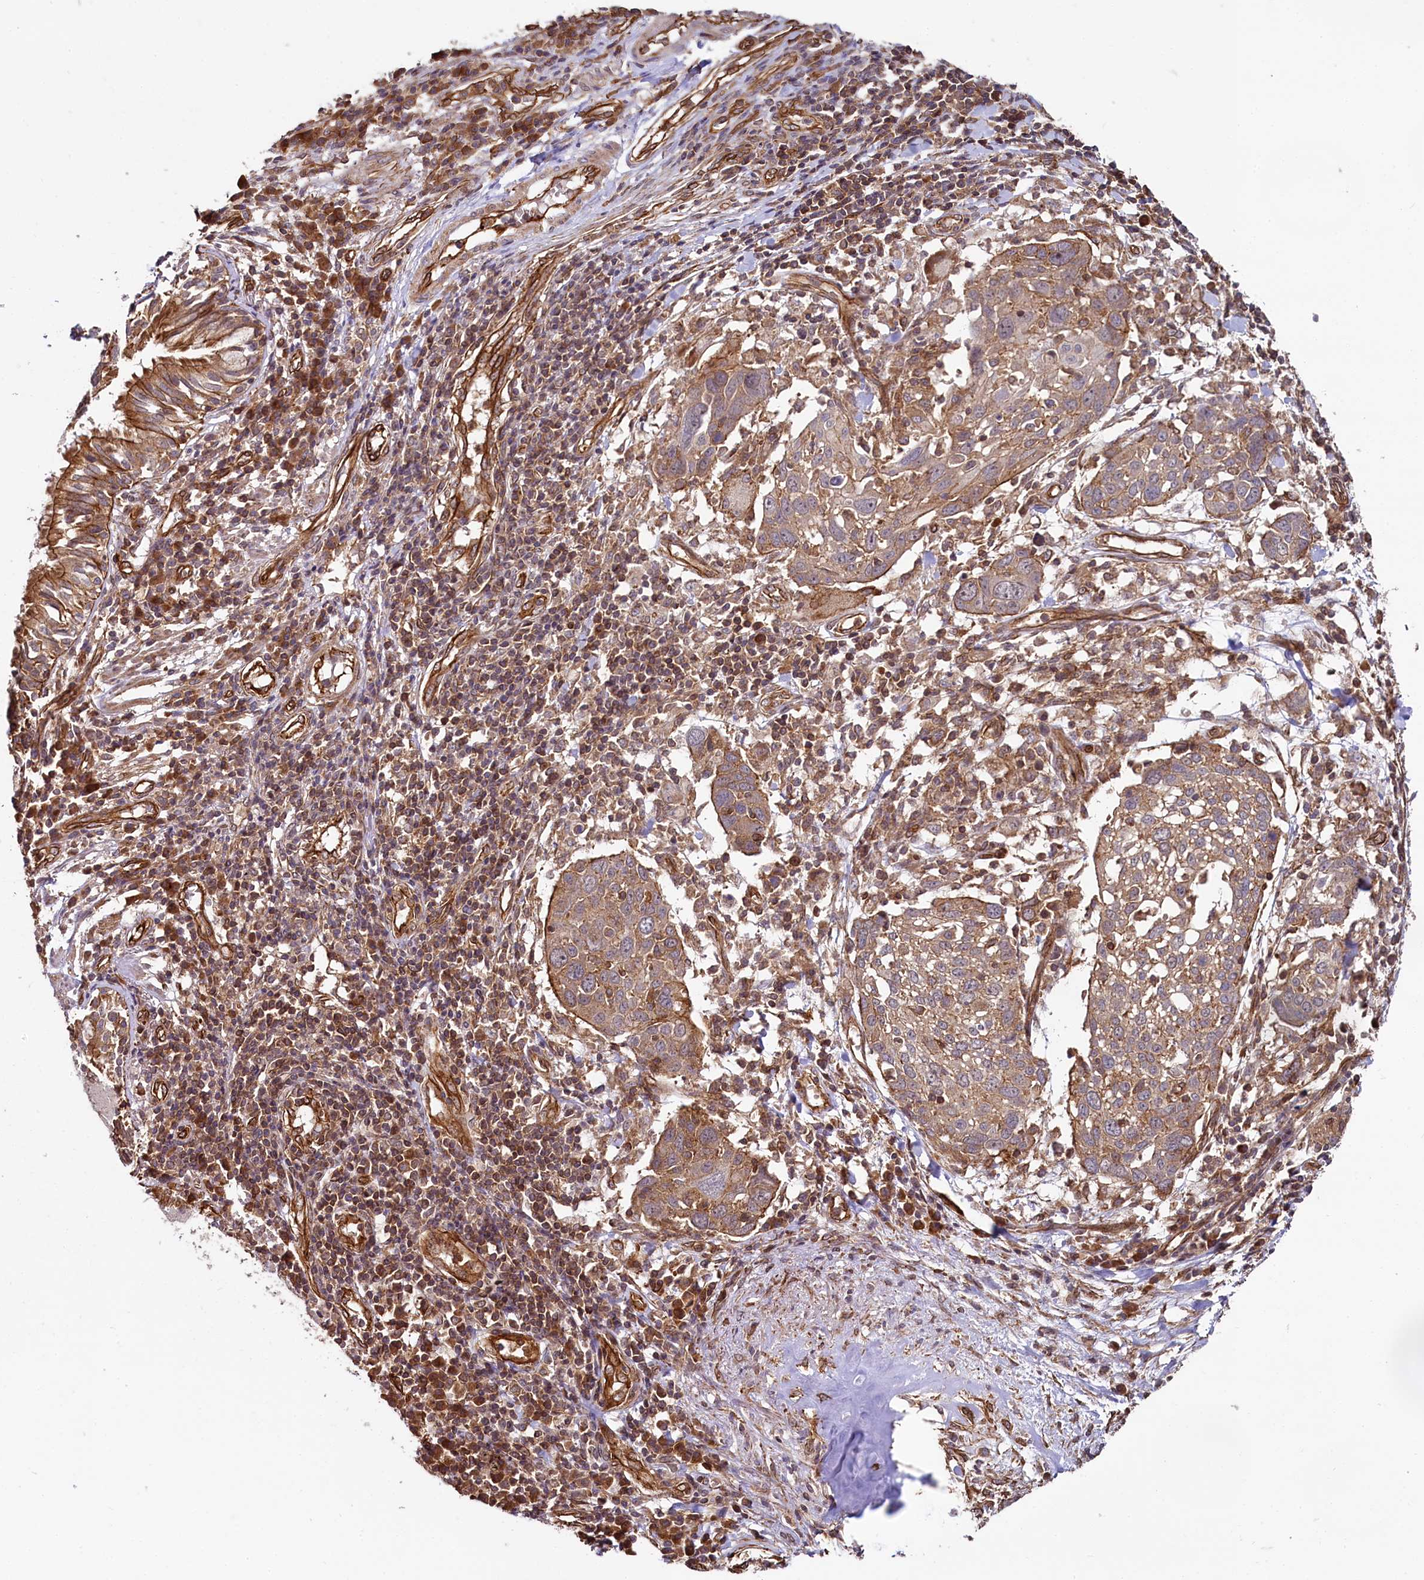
{"staining": {"intensity": "moderate", "quantity": ">75%", "location": "cytoplasmic/membranous"}, "tissue": "lung cancer", "cell_type": "Tumor cells", "image_type": "cancer", "snomed": [{"axis": "morphology", "description": "Squamous cell carcinoma, NOS"}, {"axis": "topography", "description": "Lung"}], "caption": "Immunohistochemistry (IHC) (DAB (3,3'-diaminobenzidine)) staining of lung cancer shows moderate cytoplasmic/membranous protein staining in about >75% of tumor cells. (Stains: DAB (3,3'-diaminobenzidine) in brown, nuclei in blue, Microscopy: brightfield microscopy at high magnification).", "gene": "SVIP", "patient": {"sex": "male", "age": 65}}